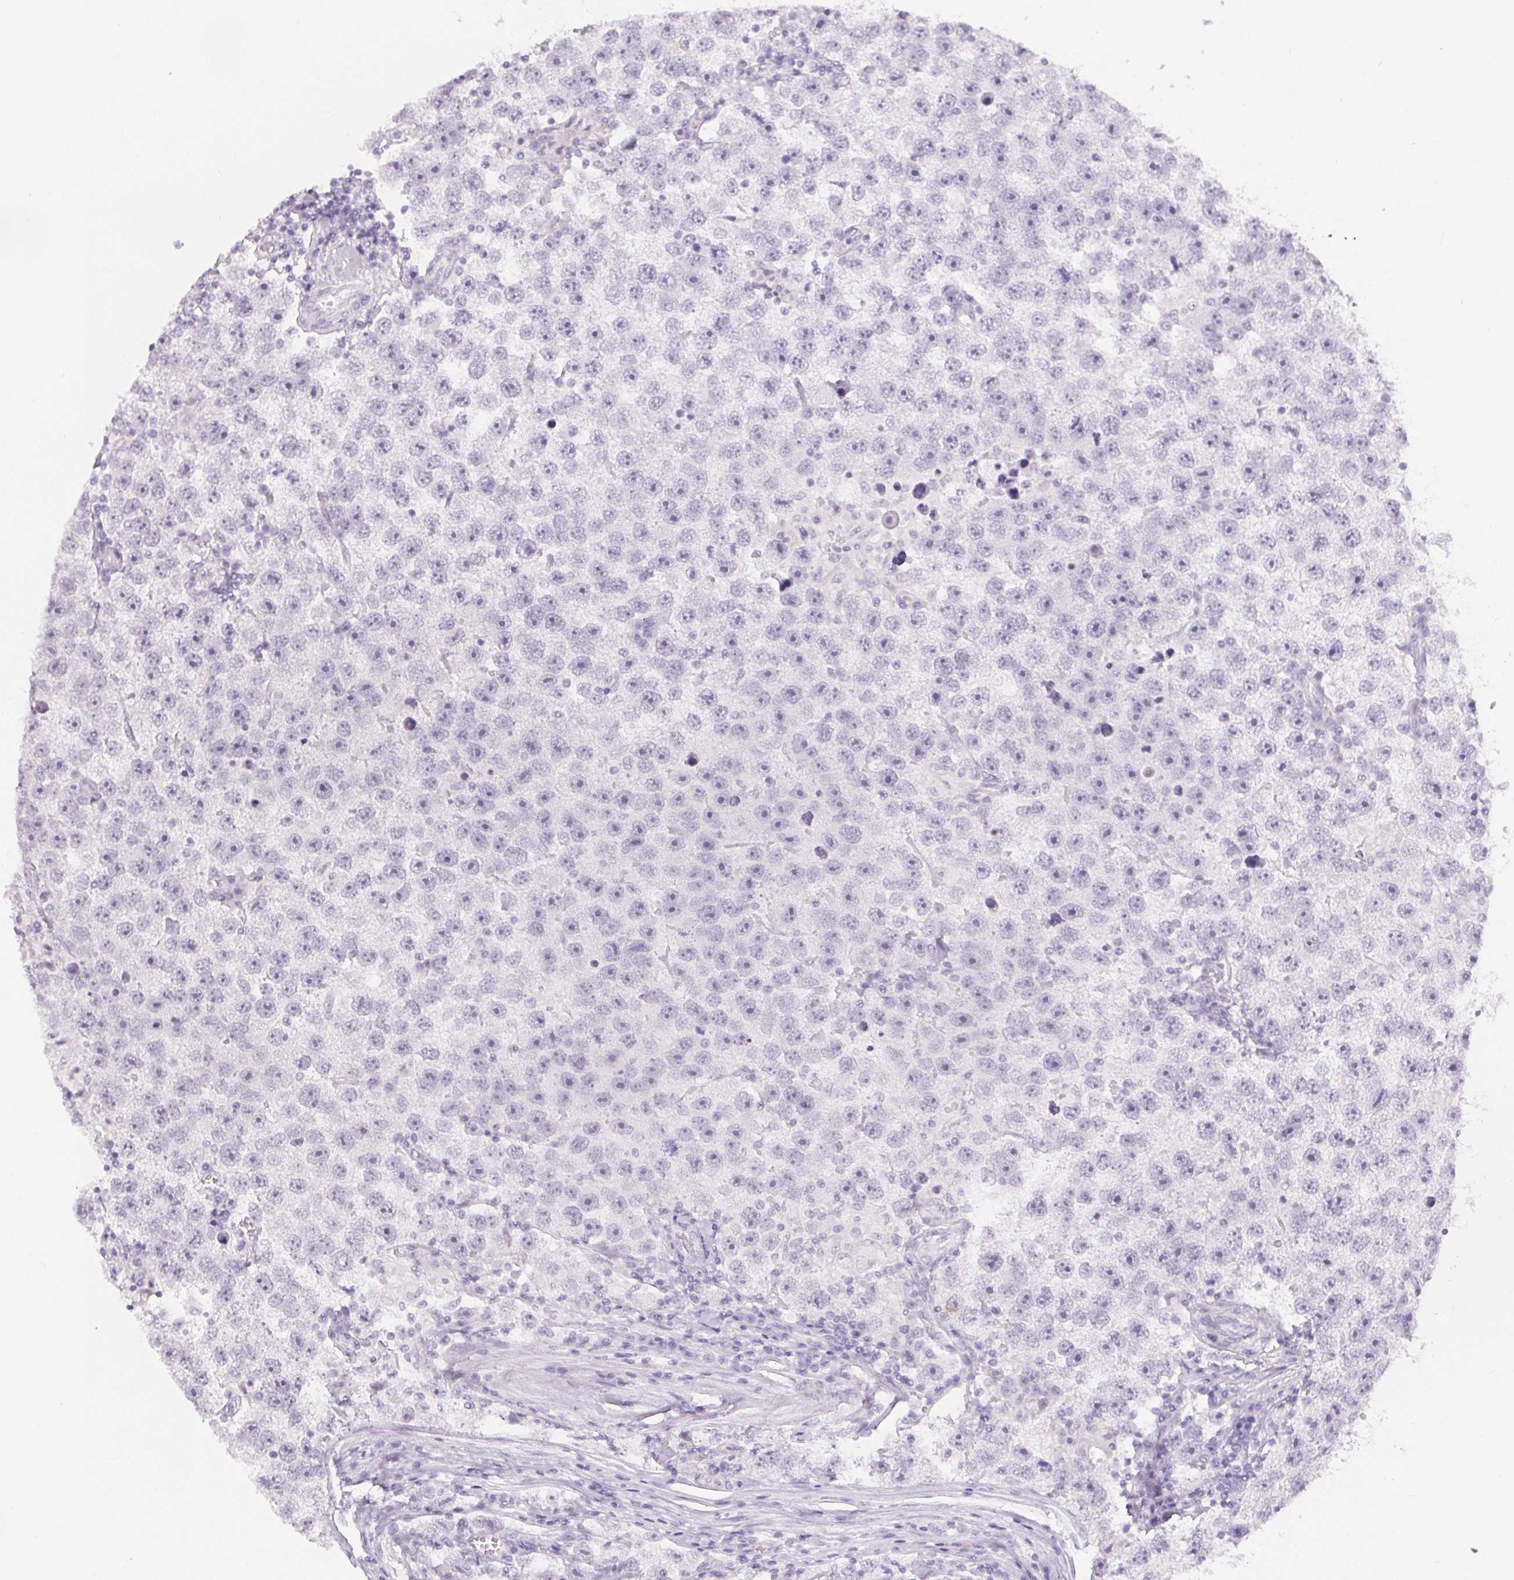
{"staining": {"intensity": "negative", "quantity": "none", "location": "none"}, "tissue": "testis cancer", "cell_type": "Tumor cells", "image_type": "cancer", "snomed": [{"axis": "morphology", "description": "Seminoma, NOS"}, {"axis": "topography", "description": "Testis"}], "caption": "Immunohistochemical staining of human seminoma (testis) demonstrates no significant expression in tumor cells.", "gene": "CADPS", "patient": {"sex": "male", "age": 26}}